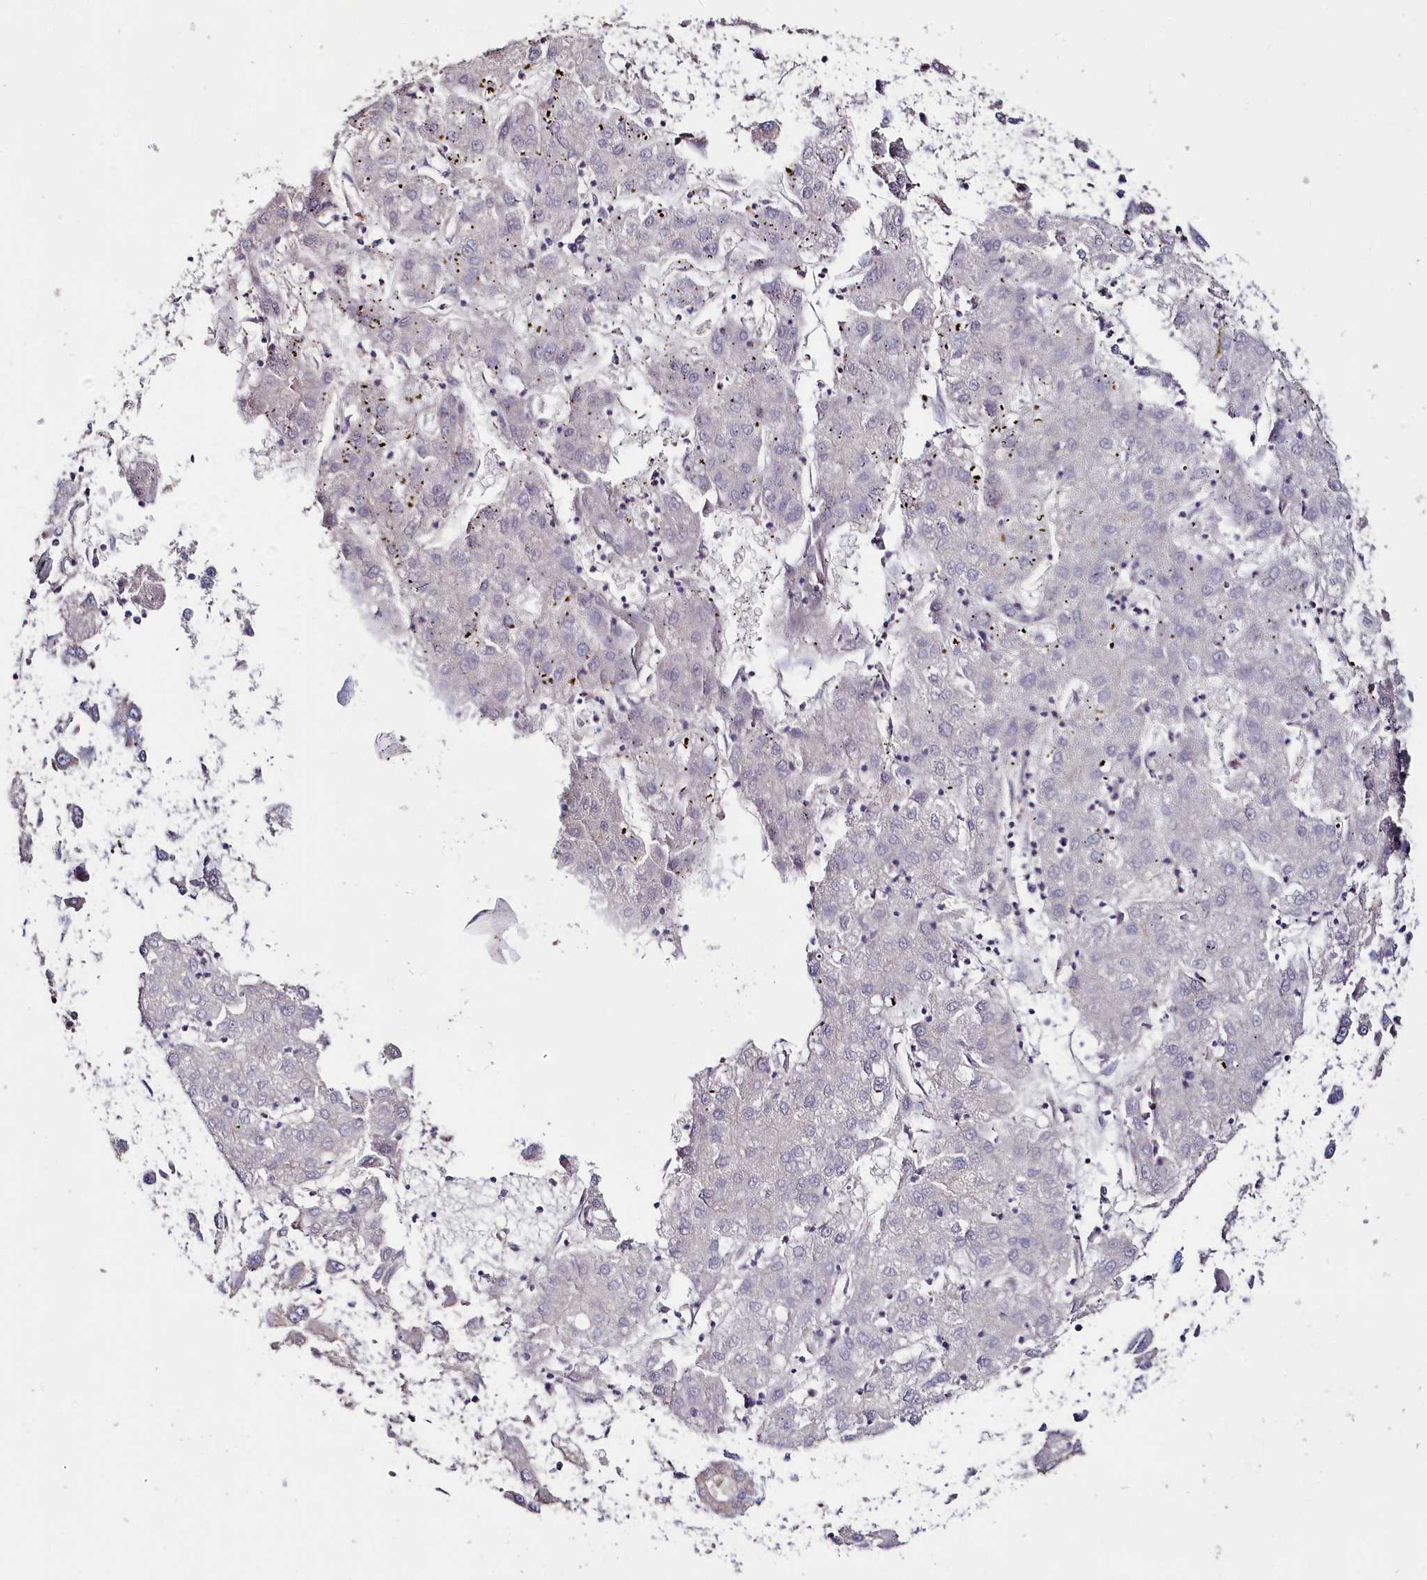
{"staining": {"intensity": "negative", "quantity": "none", "location": "none"}, "tissue": "liver cancer", "cell_type": "Tumor cells", "image_type": "cancer", "snomed": [{"axis": "morphology", "description": "Carcinoma, Hepatocellular, NOS"}, {"axis": "topography", "description": "Liver"}], "caption": "There is no significant staining in tumor cells of liver hepatocellular carcinoma.", "gene": "RPUSD3", "patient": {"sex": "male", "age": 72}}